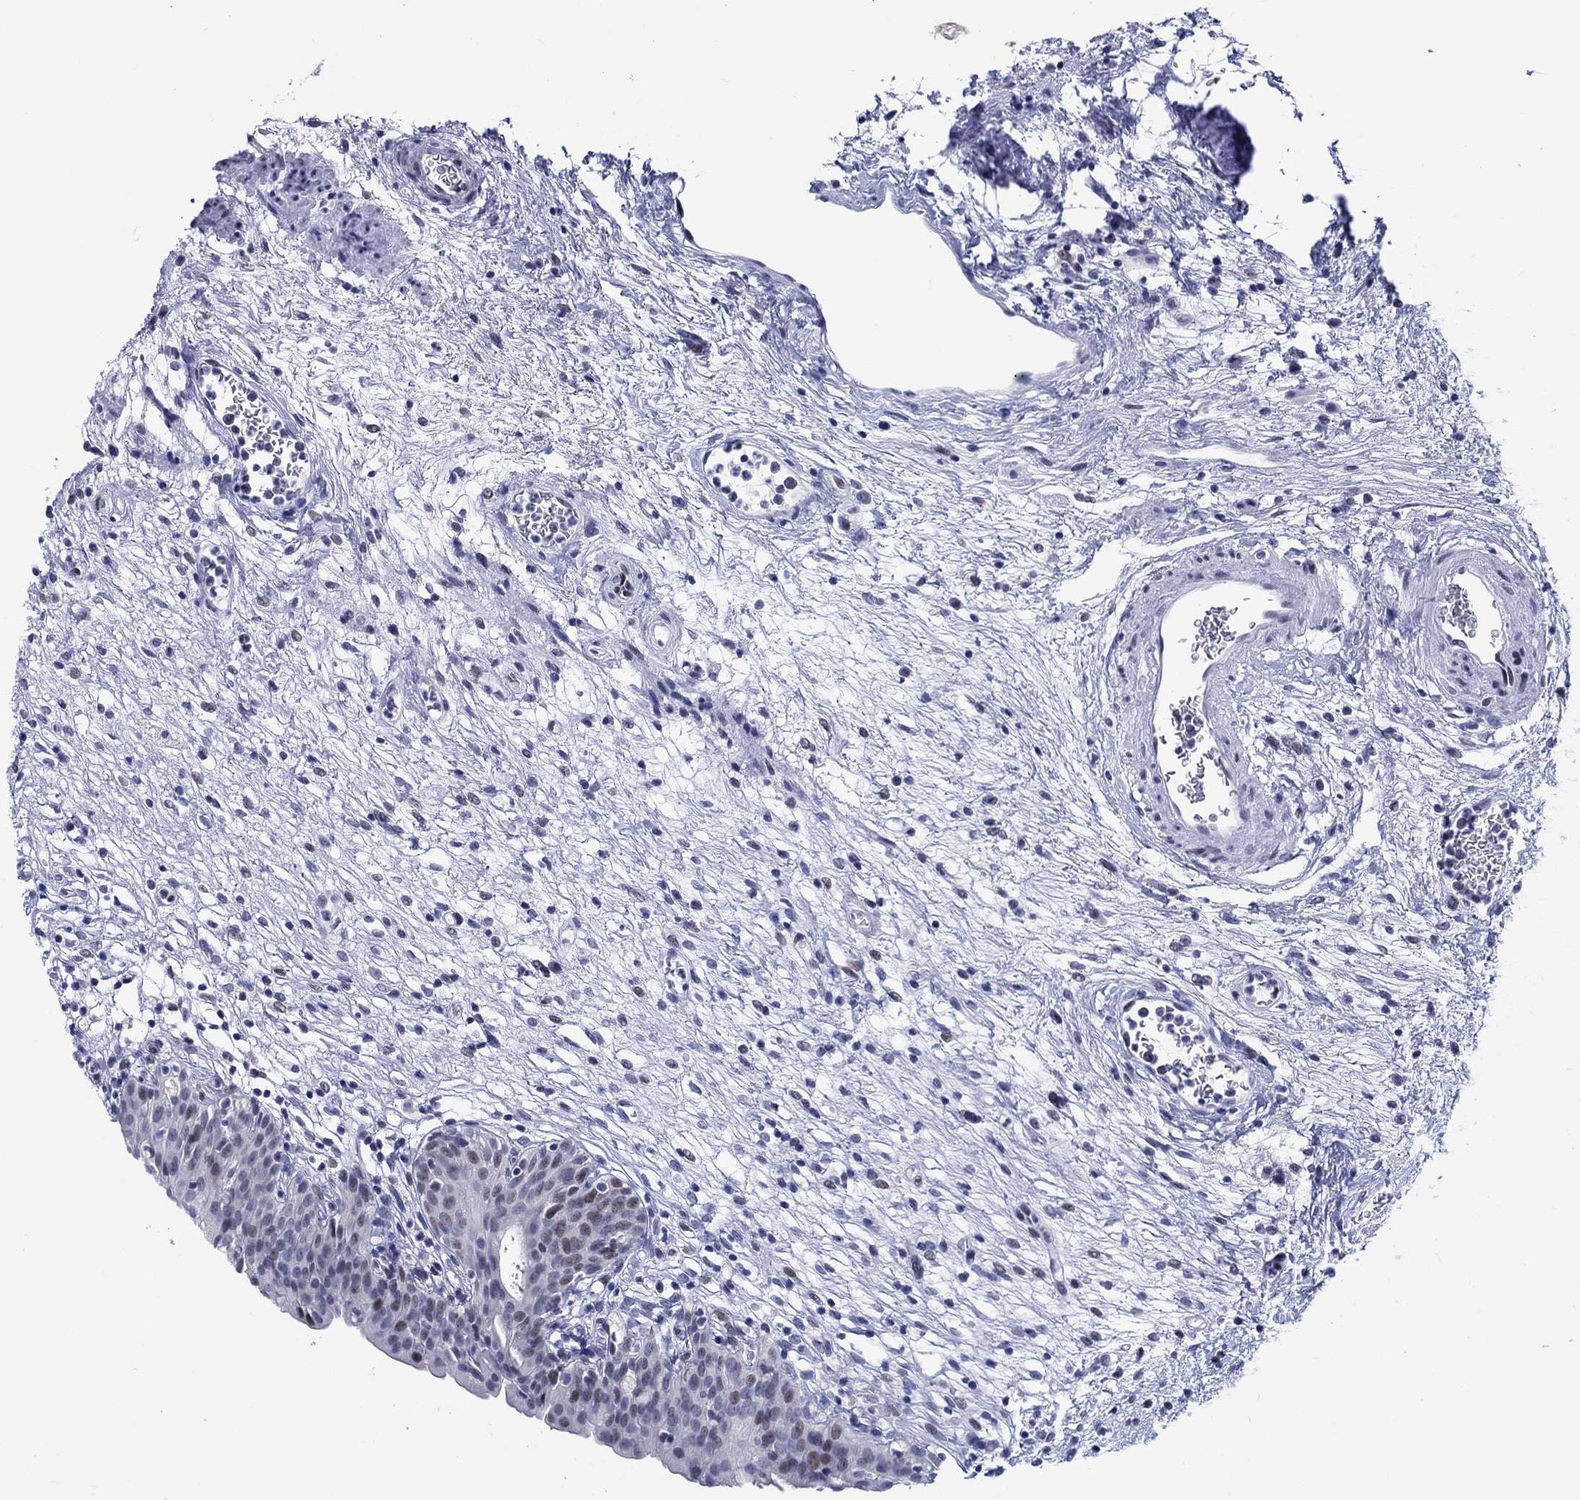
{"staining": {"intensity": "moderate", "quantity": "<25%", "location": "nuclear"}, "tissue": "urinary bladder", "cell_type": "Urothelial cells", "image_type": "normal", "snomed": [{"axis": "morphology", "description": "Normal tissue, NOS"}, {"axis": "topography", "description": "Urinary bladder"}], "caption": "IHC (DAB) staining of unremarkable urinary bladder shows moderate nuclear protein staining in approximately <25% of urothelial cells. The protein of interest is stained brown, and the nuclei are stained in blue (DAB IHC with brightfield microscopy, high magnification).", "gene": "CDCA2", "patient": {"sex": "male", "age": 76}}